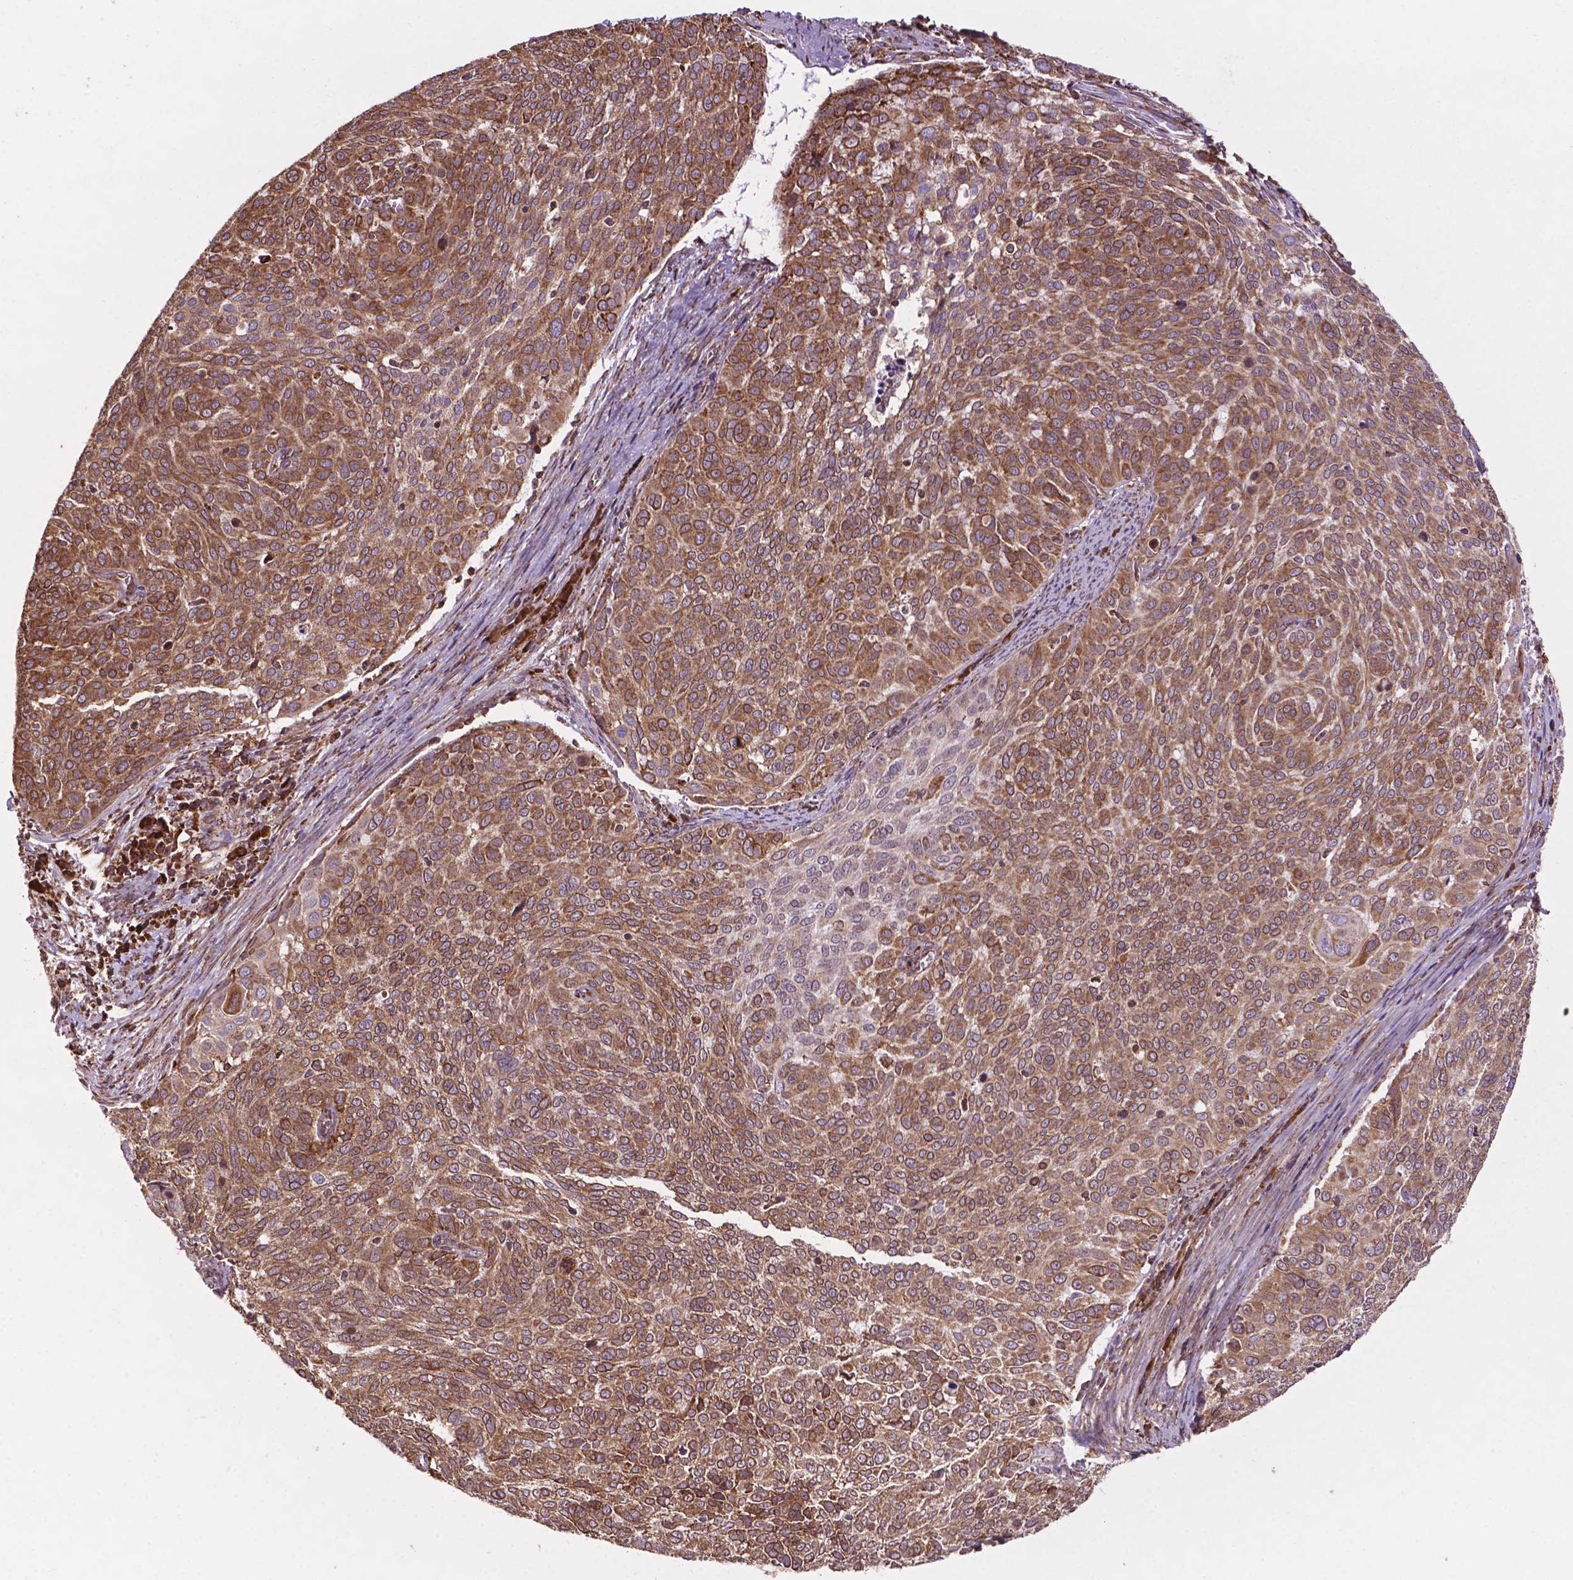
{"staining": {"intensity": "moderate", "quantity": ">75%", "location": "cytoplasmic/membranous"}, "tissue": "cervical cancer", "cell_type": "Tumor cells", "image_type": "cancer", "snomed": [{"axis": "morphology", "description": "Squamous cell carcinoma, NOS"}, {"axis": "topography", "description": "Cervix"}], "caption": "High-magnification brightfield microscopy of cervical cancer stained with DAB (brown) and counterstained with hematoxylin (blue). tumor cells exhibit moderate cytoplasmic/membranous positivity is seen in approximately>75% of cells.", "gene": "GANAB", "patient": {"sex": "female", "age": 39}}